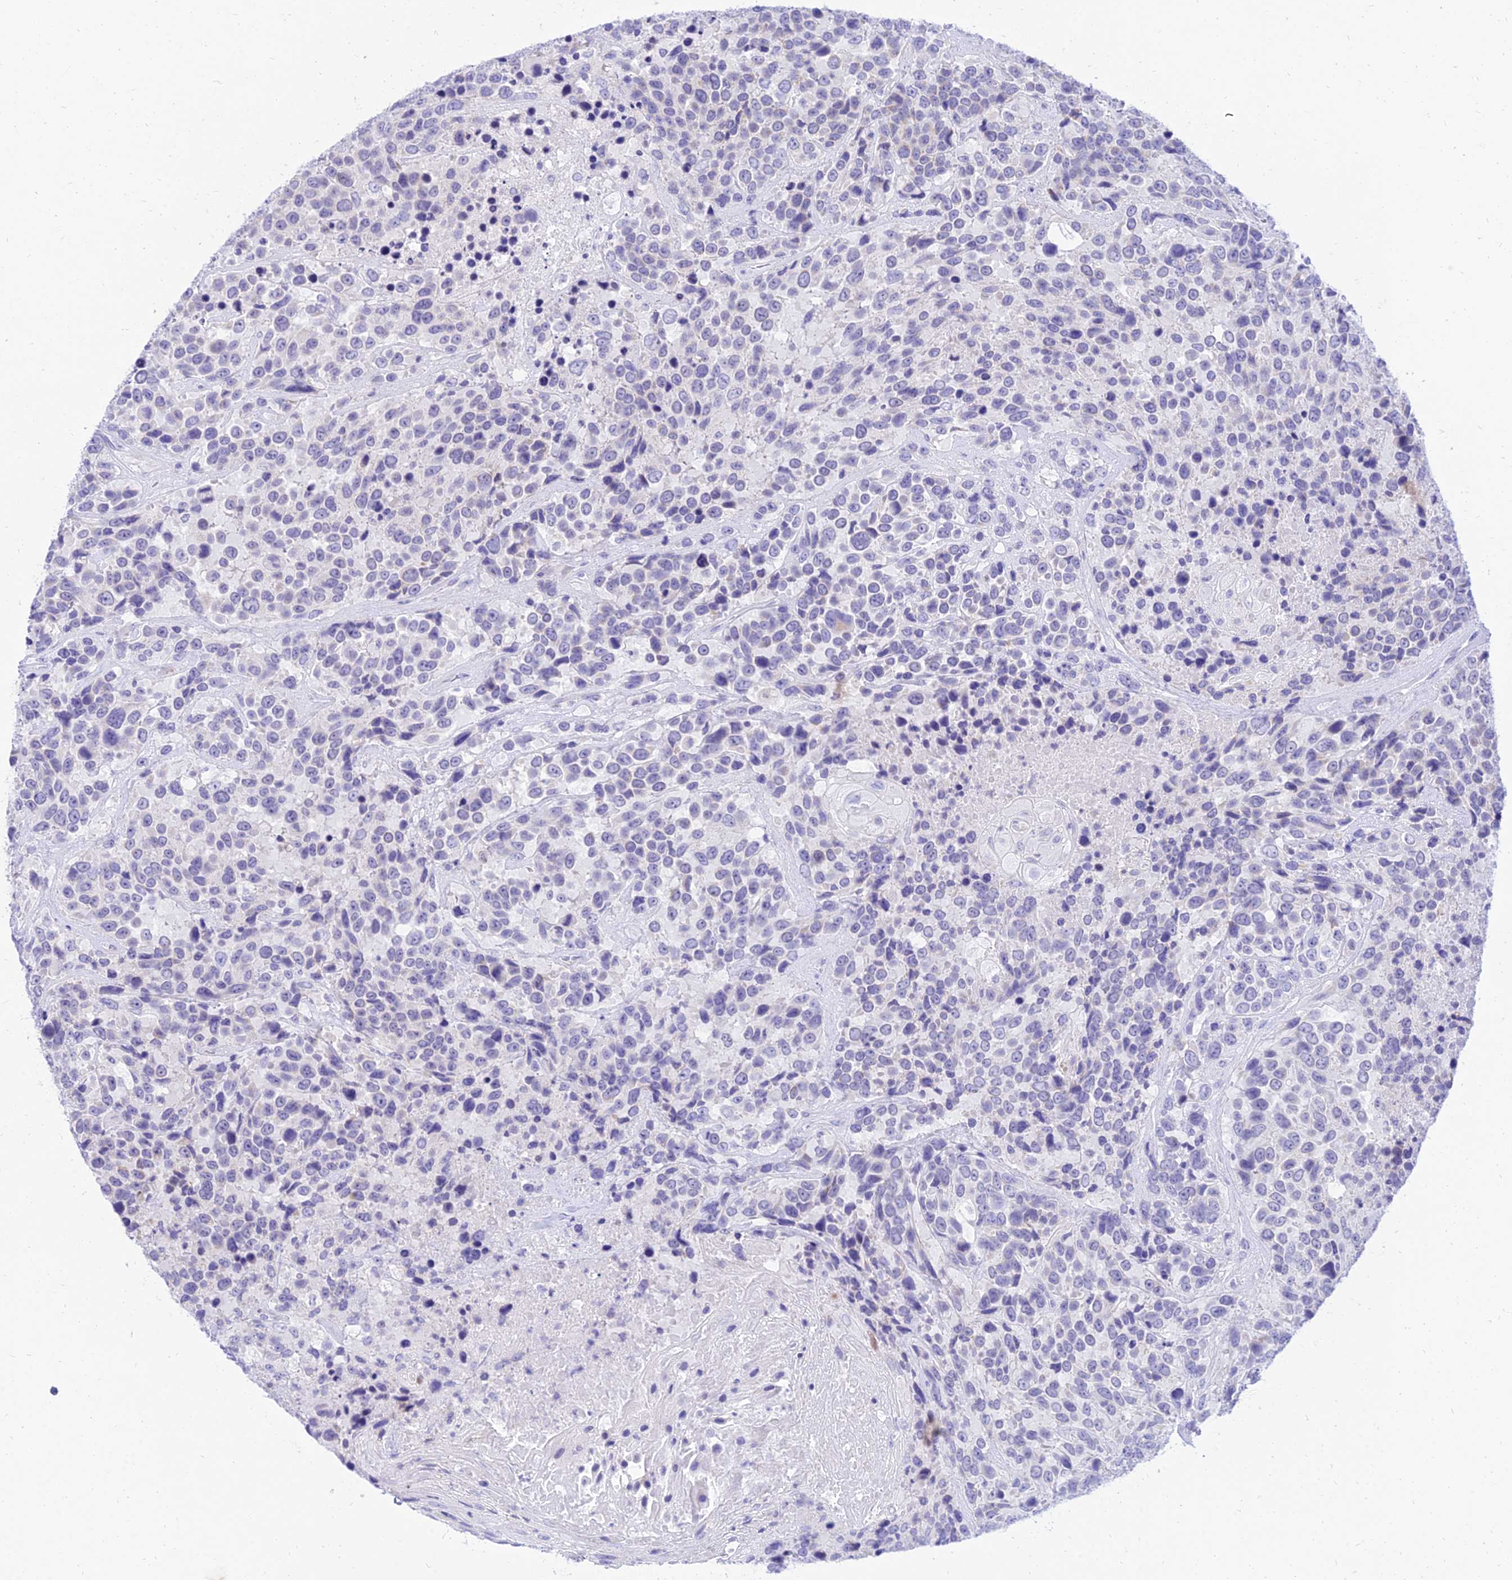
{"staining": {"intensity": "negative", "quantity": "none", "location": "none"}, "tissue": "urothelial cancer", "cell_type": "Tumor cells", "image_type": "cancer", "snomed": [{"axis": "morphology", "description": "Urothelial carcinoma, High grade"}, {"axis": "topography", "description": "Urinary bladder"}], "caption": "Tumor cells show no significant protein staining in urothelial carcinoma (high-grade).", "gene": "PKN3", "patient": {"sex": "female", "age": 70}}